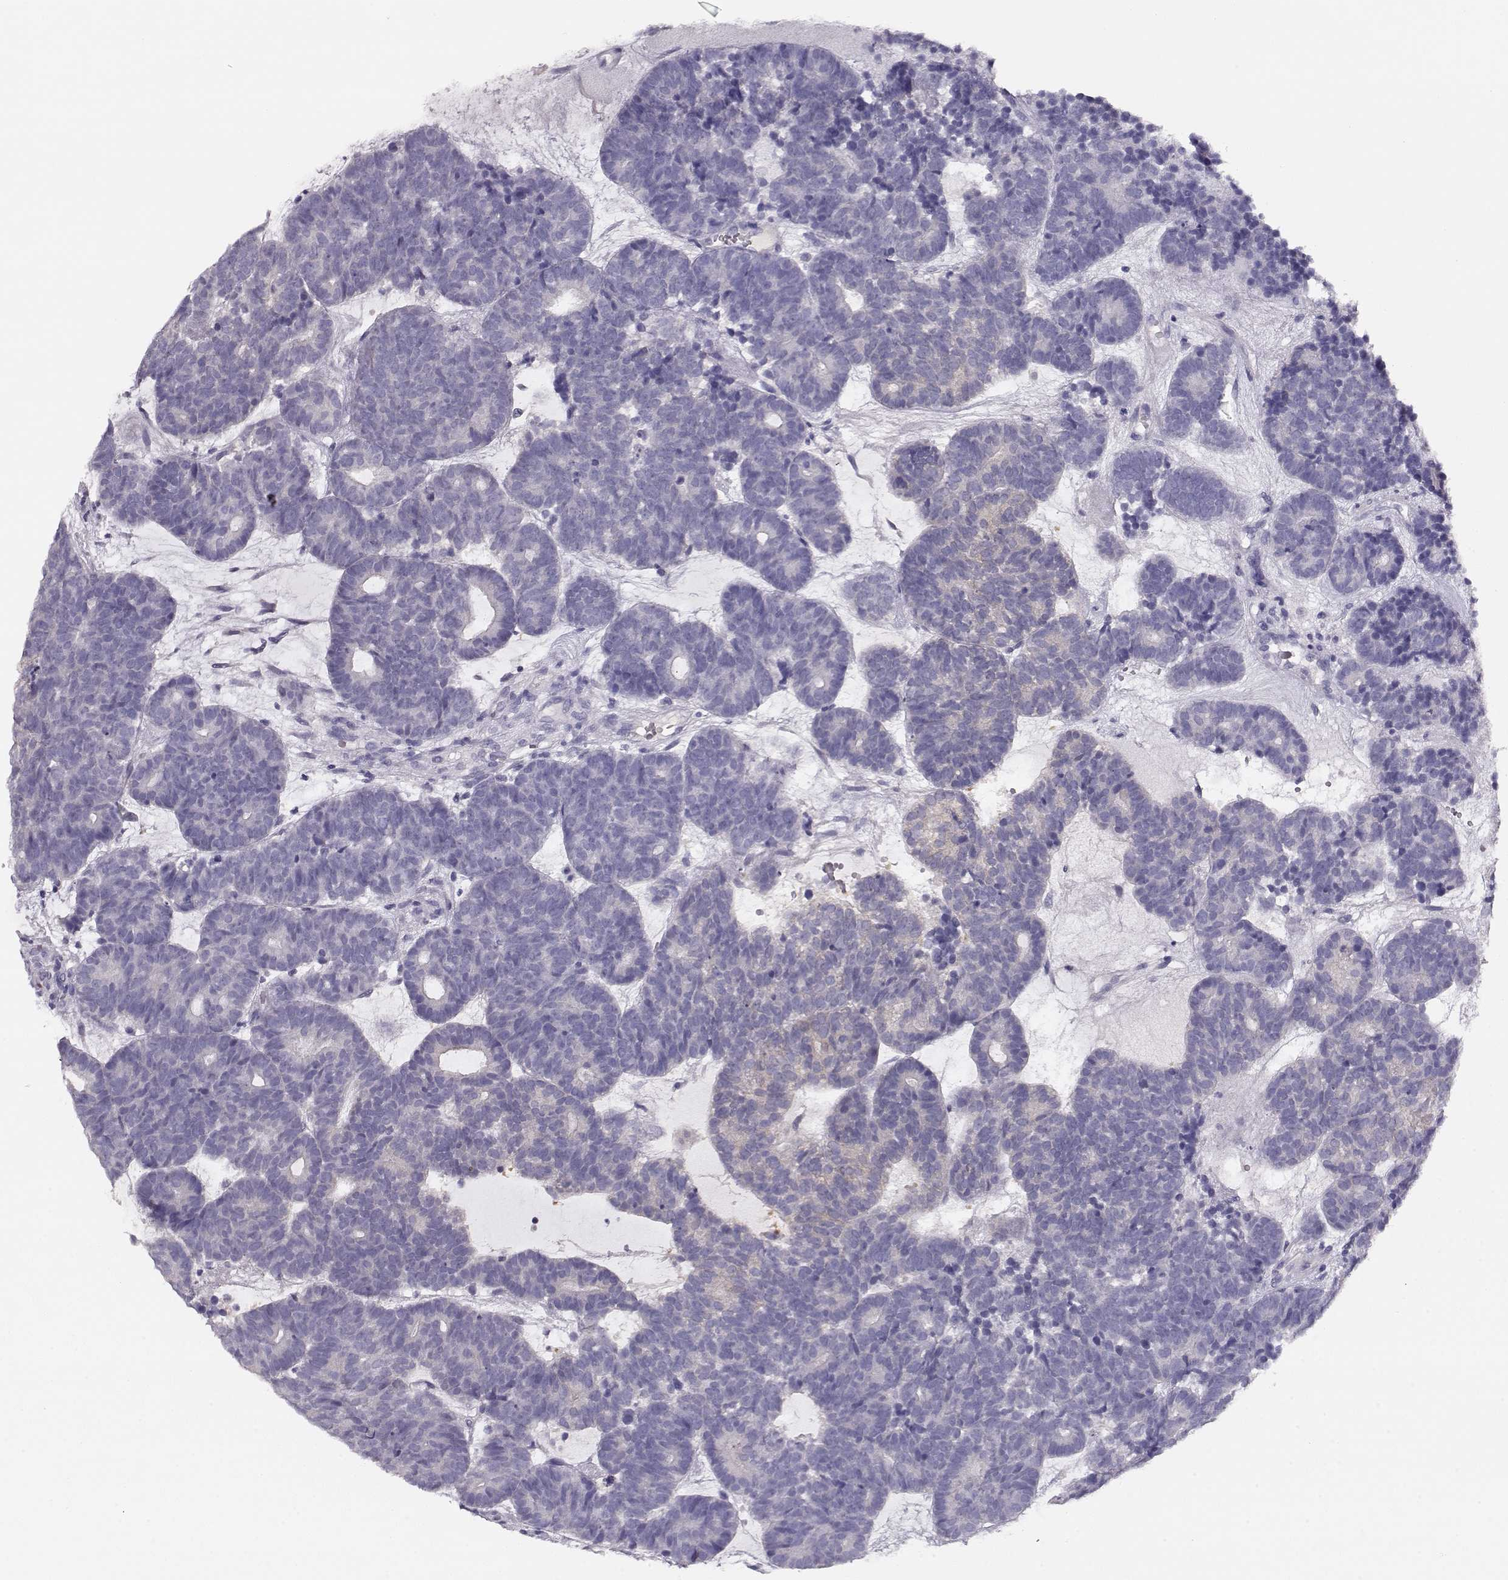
{"staining": {"intensity": "negative", "quantity": "none", "location": "none"}, "tissue": "head and neck cancer", "cell_type": "Tumor cells", "image_type": "cancer", "snomed": [{"axis": "morphology", "description": "Adenocarcinoma, NOS"}, {"axis": "topography", "description": "Head-Neck"}], "caption": "High power microscopy photomicrograph of an IHC photomicrograph of adenocarcinoma (head and neck), revealing no significant positivity in tumor cells.", "gene": "NDRG4", "patient": {"sex": "female", "age": 81}}